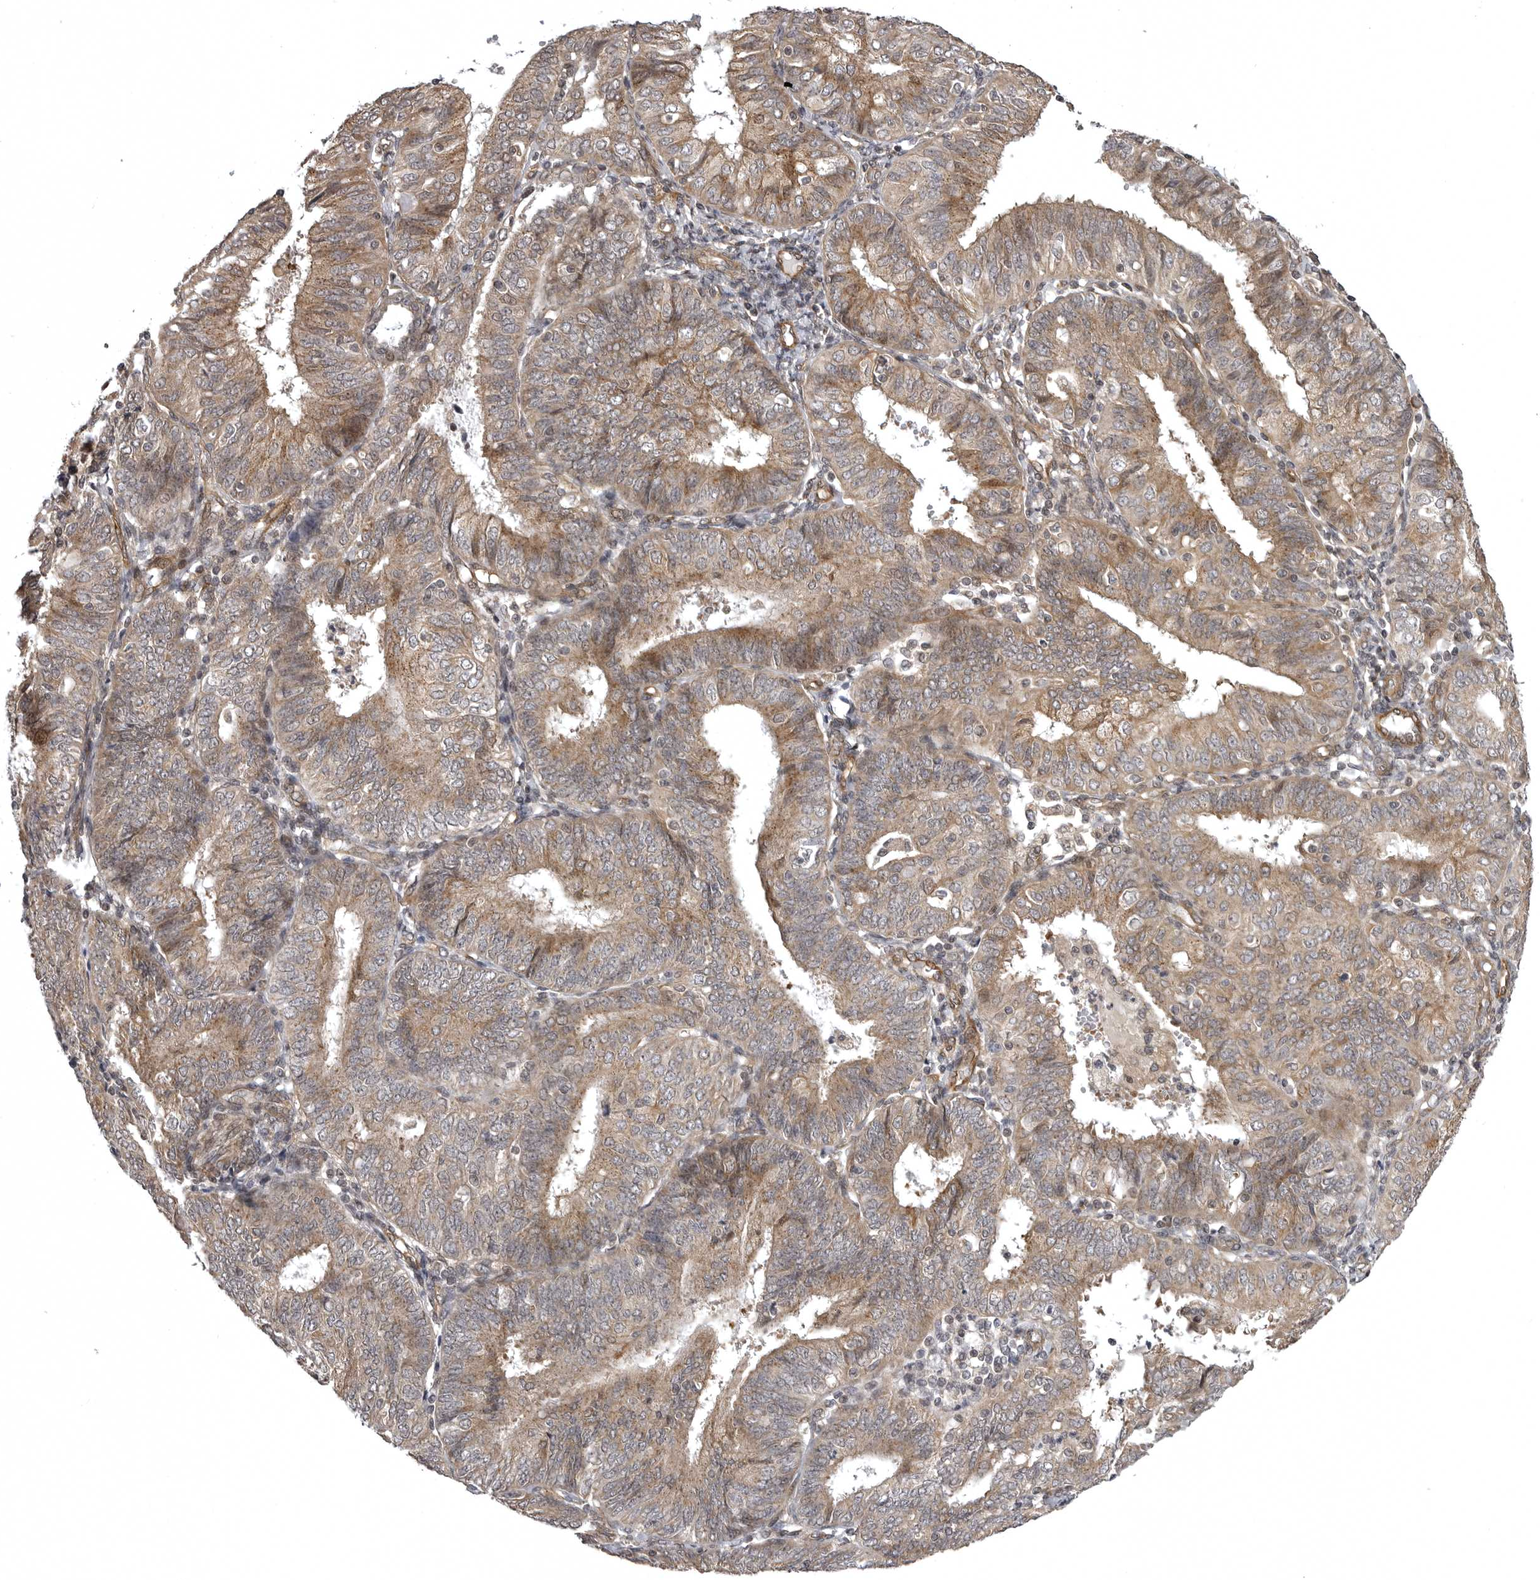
{"staining": {"intensity": "moderate", "quantity": ">75%", "location": "cytoplasmic/membranous"}, "tissue": "endometrial cancer", "cell_type": "Tumor cells", "image_type": "cancer", "snomed": [{"axis": "morphology", "description": "Adenocarcinoma, NOS"}, {"axis": "topography", "description": "Endometrium"}], "caption": "Immunohistochemical staining of endometrial cancer (adenocarcinoma) reveals moderate cytoplasmic/membranous protein expression in approximately >75% of tumor cells.", "gene": "SNX16", "patient": {"sex": "female", "age": 58}}